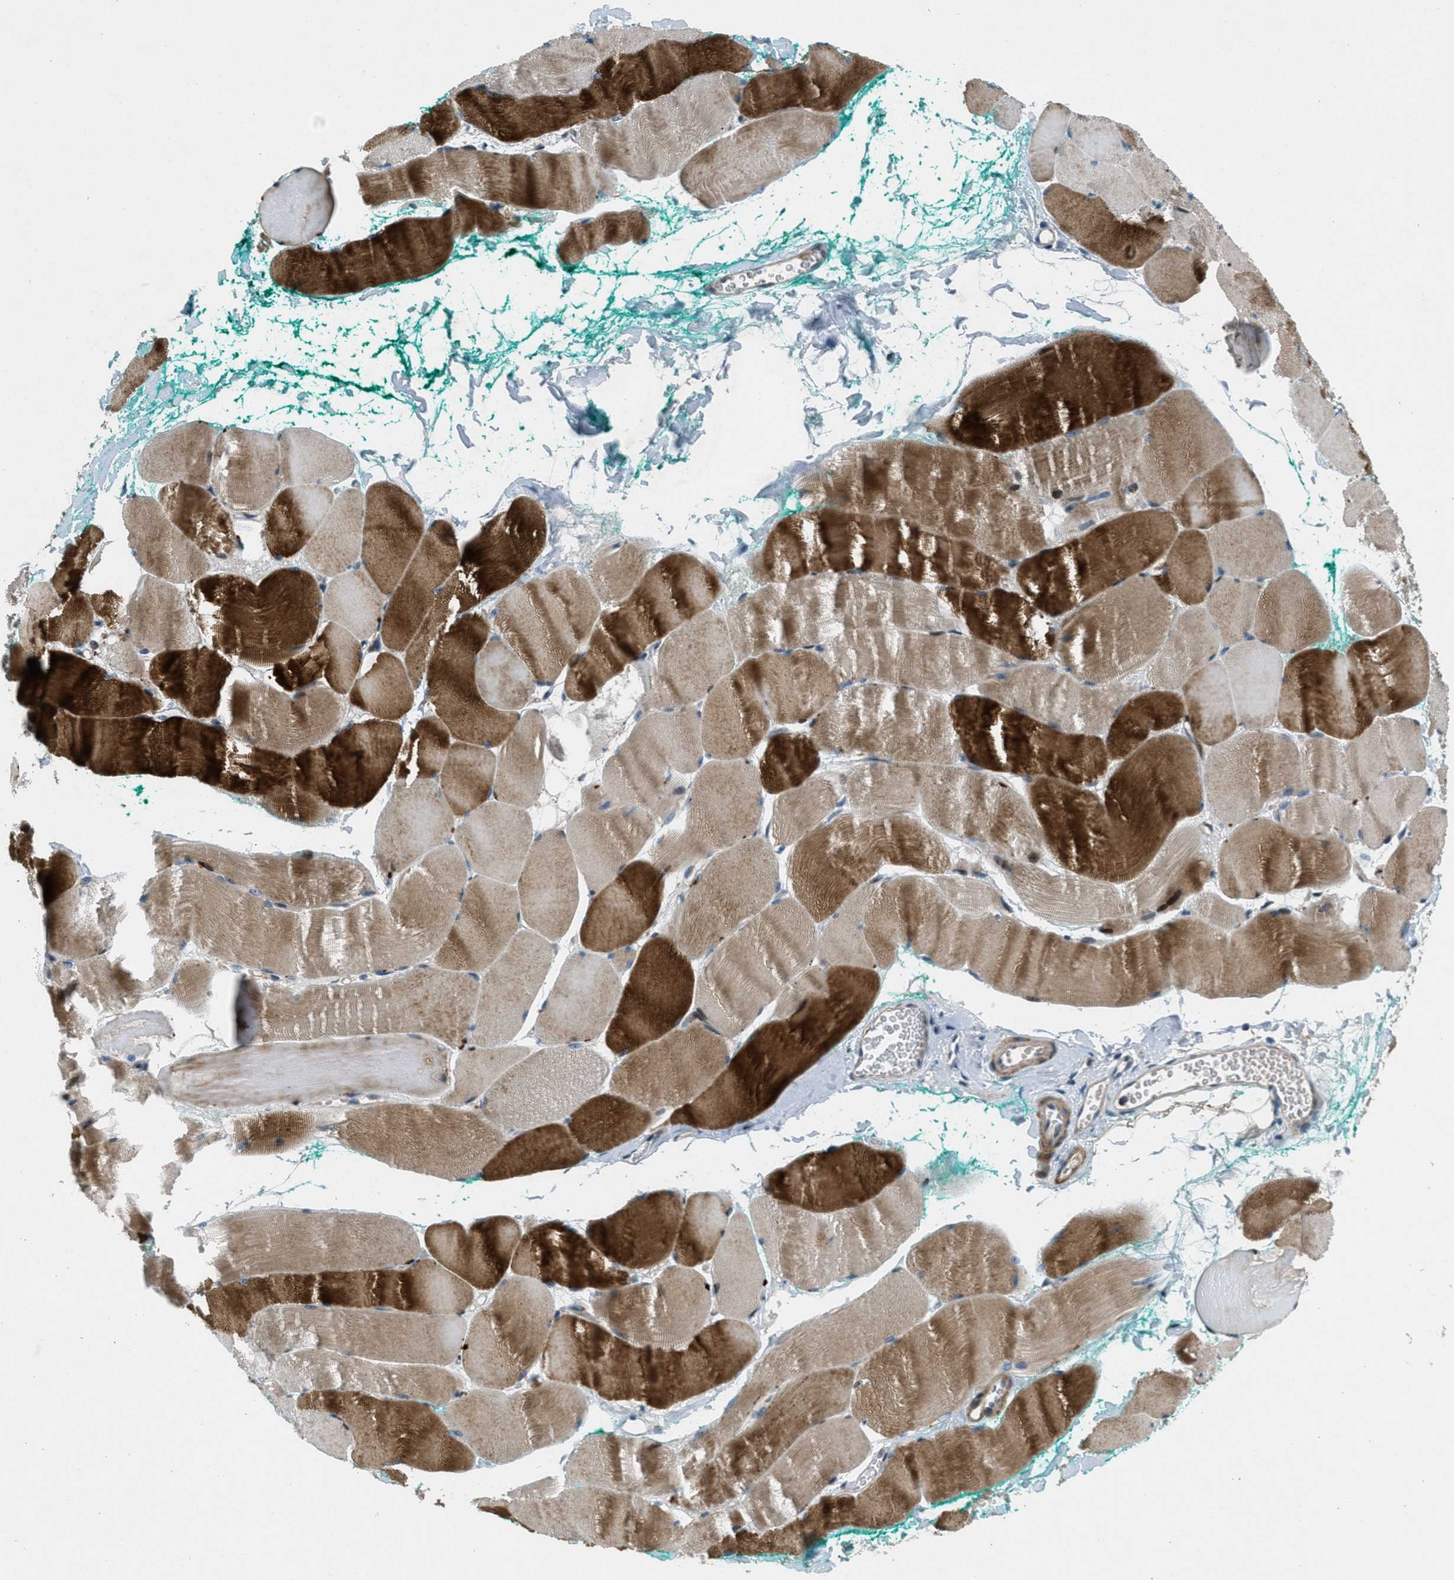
{"staining": {"intensity": "strong", "quantity": "<25%", "location": "cytoplasmic/membranous"}, "tissue": "skeletal muscle", "cell_type": "Myocytes", "image_type": "normal", "snomed": [{"axis": "morphology", "description": "Normal tissue, NOS"}, {"axis": "morphology", "description": "Squamous cell carcinoma, NOS"}, {"axis": "topography", "description": "Skeletal muscle"}], "caption": "Immunohistochemical staining of normal skeletal muscle exhibits strong cytoplasmic/membranous protein positivity in about <25% of myocytes.", "gene": "CLEC2D", "patient": {"sex": "male", "age": 51}}